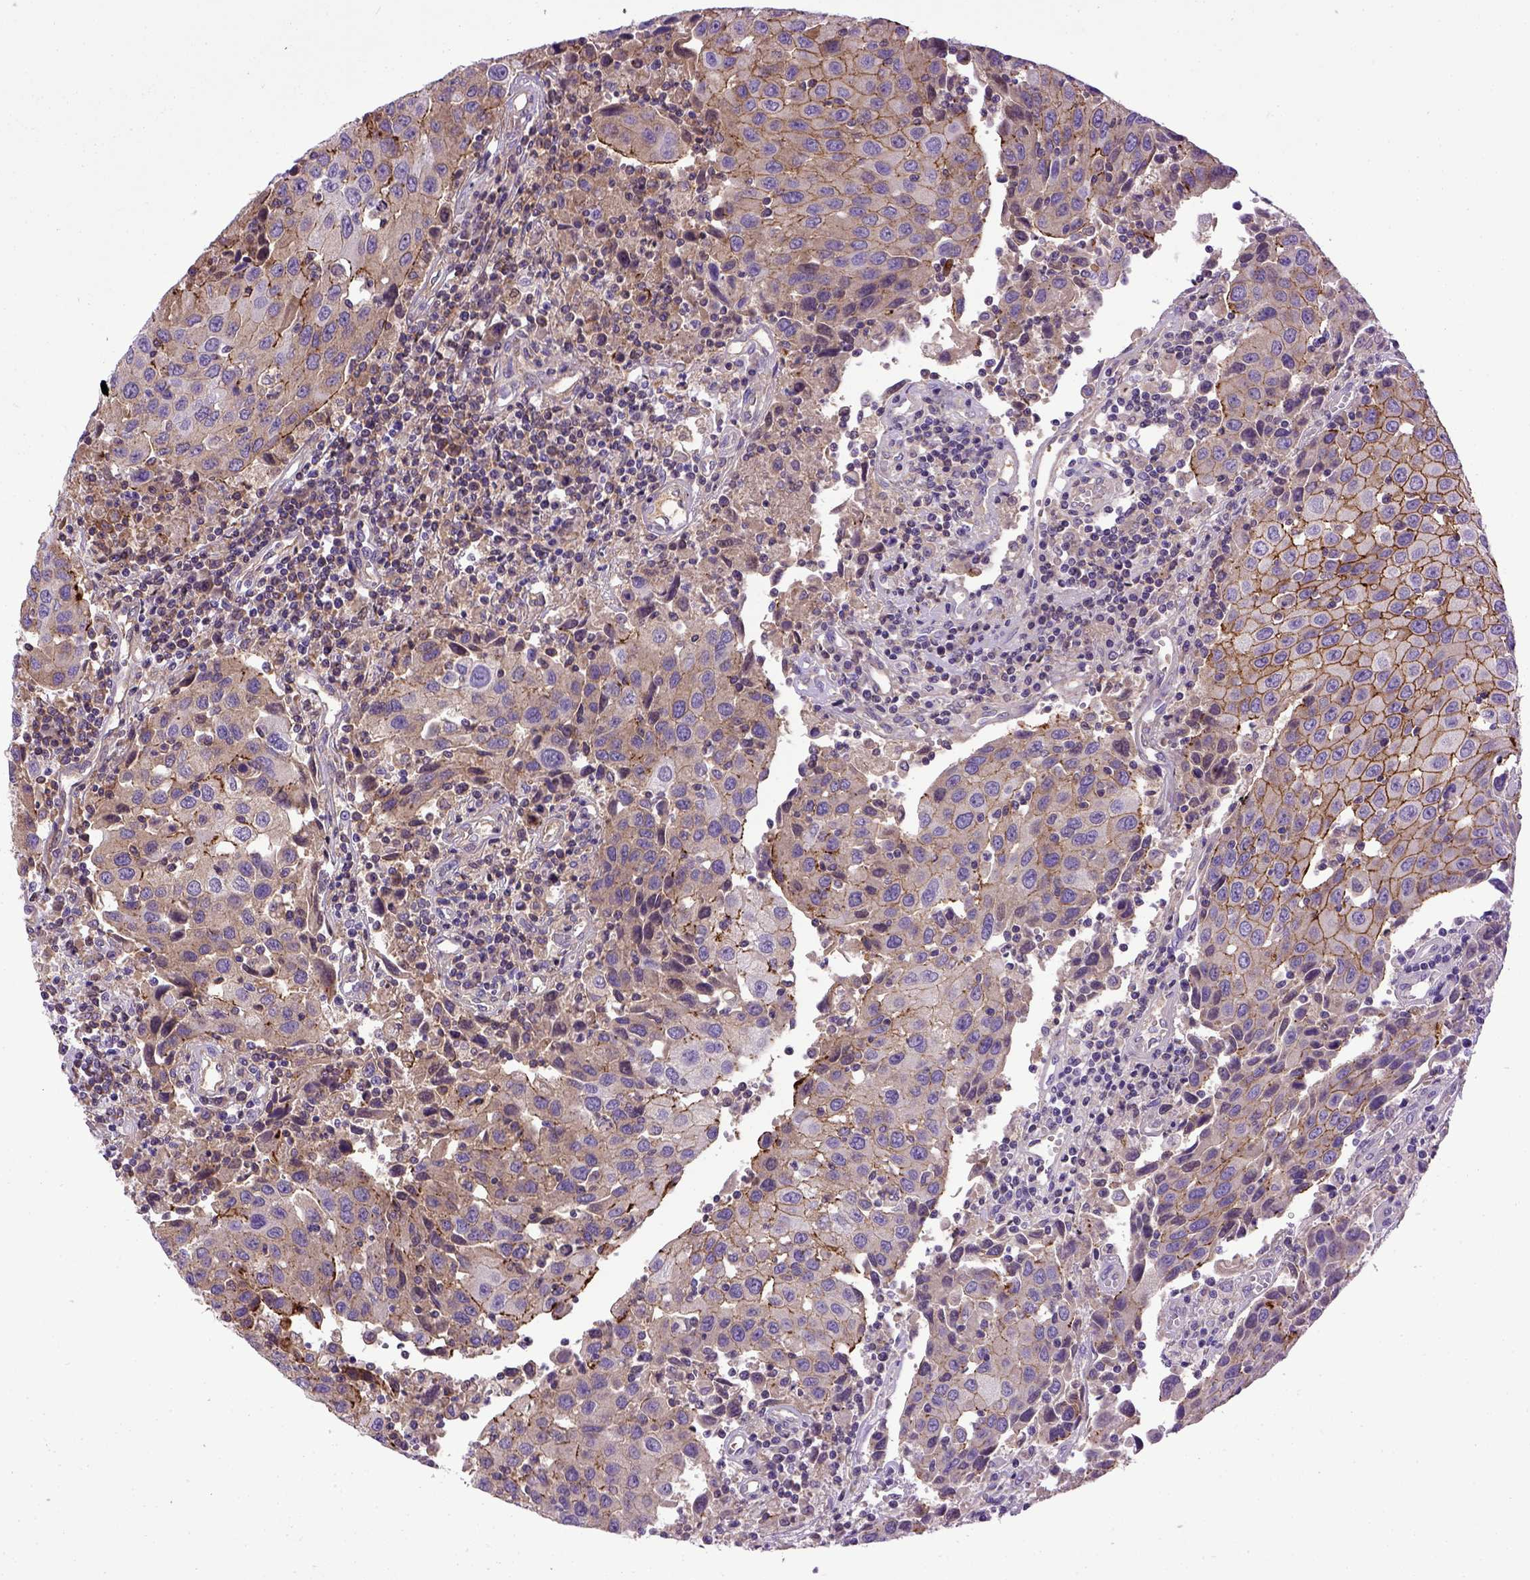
{"staining": {"intensity": "moderate", "quantity": ">75%", "location": "cytoplasmic/membranous"}, "tissue": "urothelial cancer", "cell_type": "Tumor cells", "image_type": "cancer", "snomed": [{"axis": "morphology", "description": "Urothelial carcinoma, High grade"}, {"axis": "topography", "description": "Urinary bladder"}], "caption": "Approximately >75% of tumor cells in human urothelial carcinoma (high-grade) reveal moderate cytoplasmic/membranous protein staining as visualized by brown immunohistochemical staining.", "gene": "CDH1", "patient": {"sex": "female", "age": 85}}